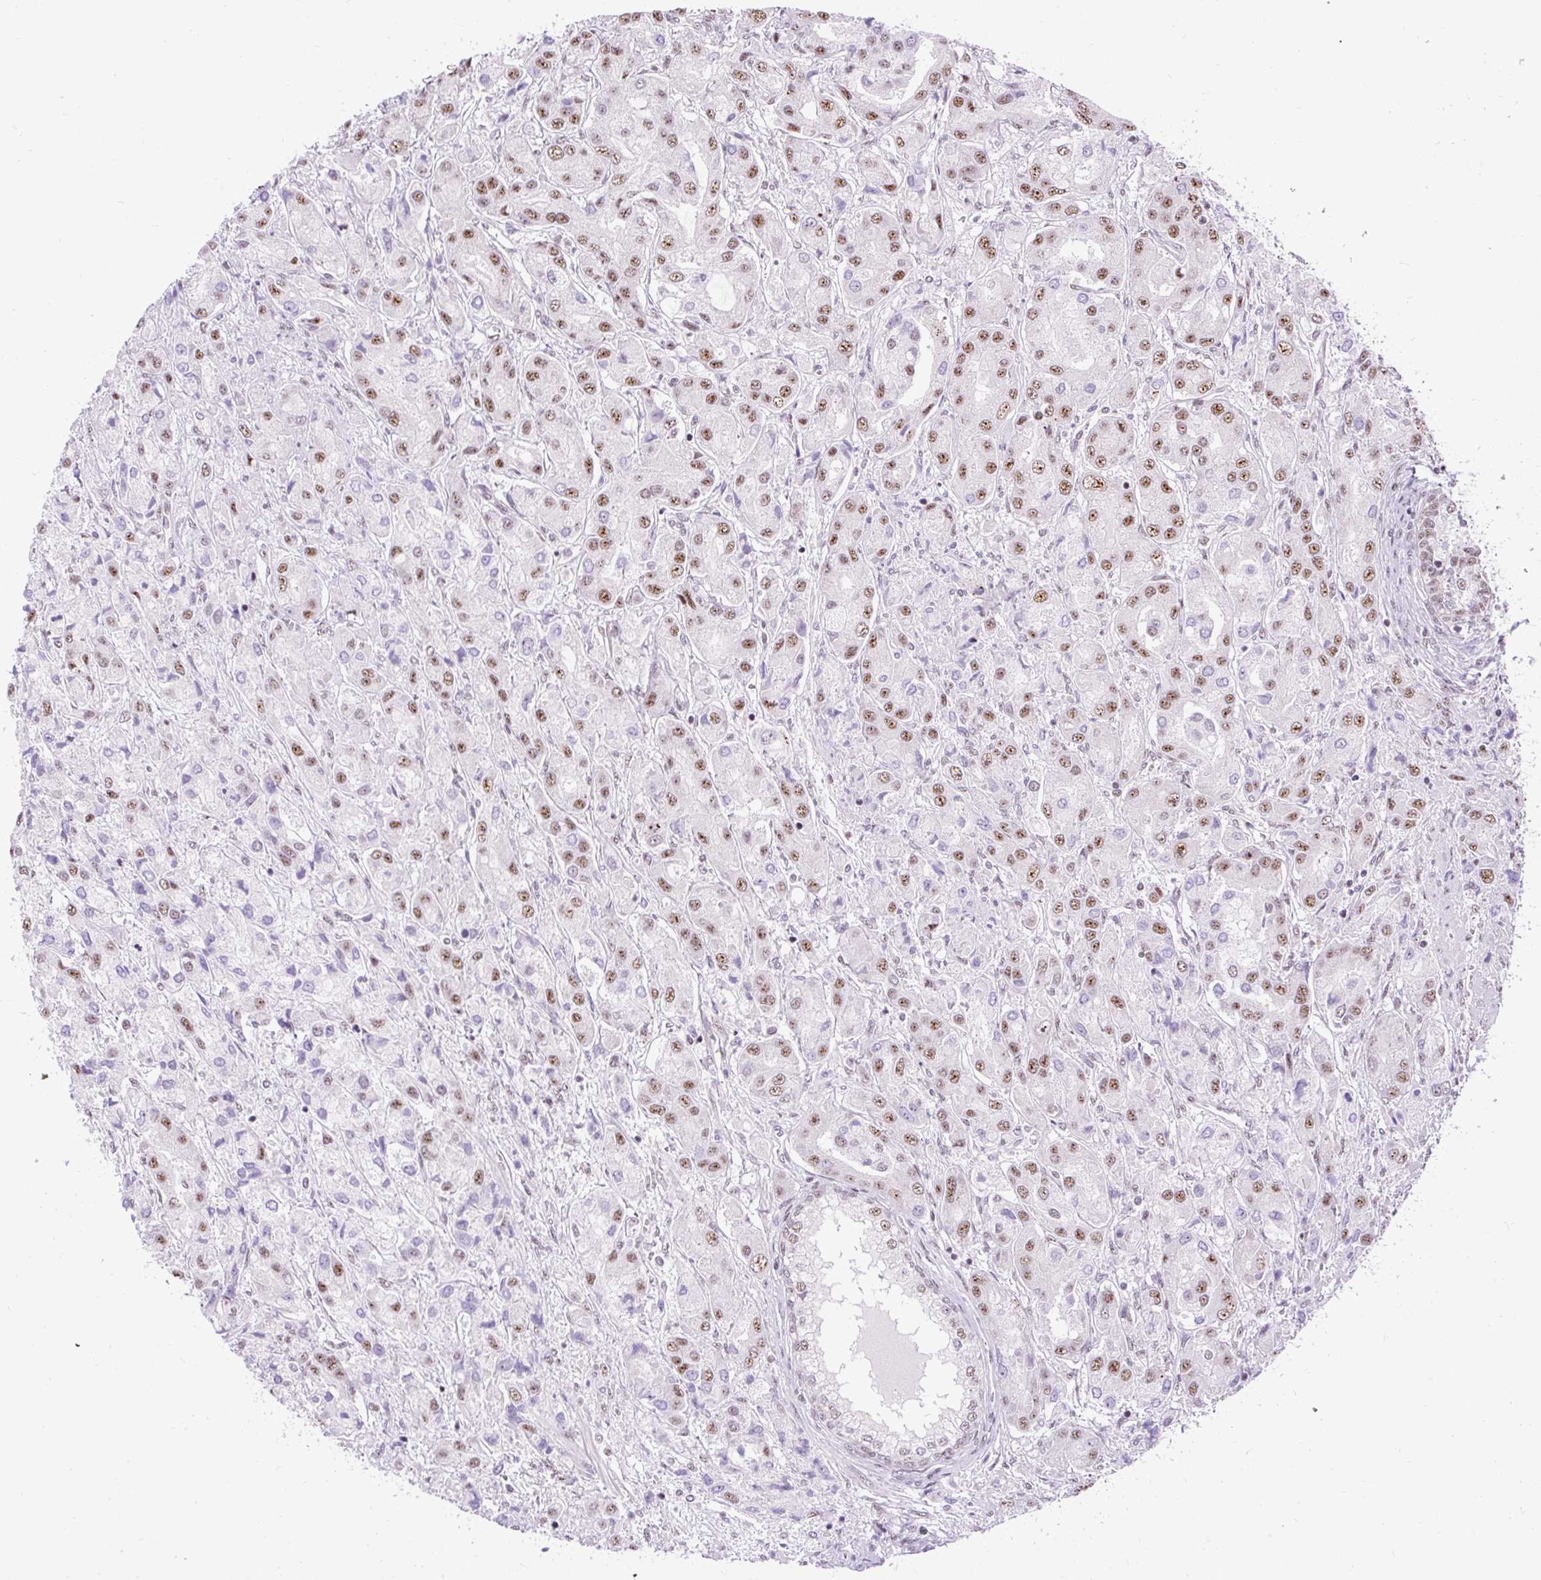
{"staining": {"intensity": "moderate", "quantity": "25%-75%", "location": "nuclear"}, "tissue": "prostate cancer", "cell_type": "Tumor cells", "image_type": "cancer", "snomed": [{"axis": "morphology", "description": "Adenocarcinoma, High grade"}, {"axis": "topography", "description": "Prostate"}], "caption": "This is a histology image of immunohistochemistry (IHC) staining of adenocarcinoma (high-grade) (prostate), which shows moderate staining in the nuclear of tumor cells.", "gene": "SMC5", "patient": {"sex": "male", "age": 67}}